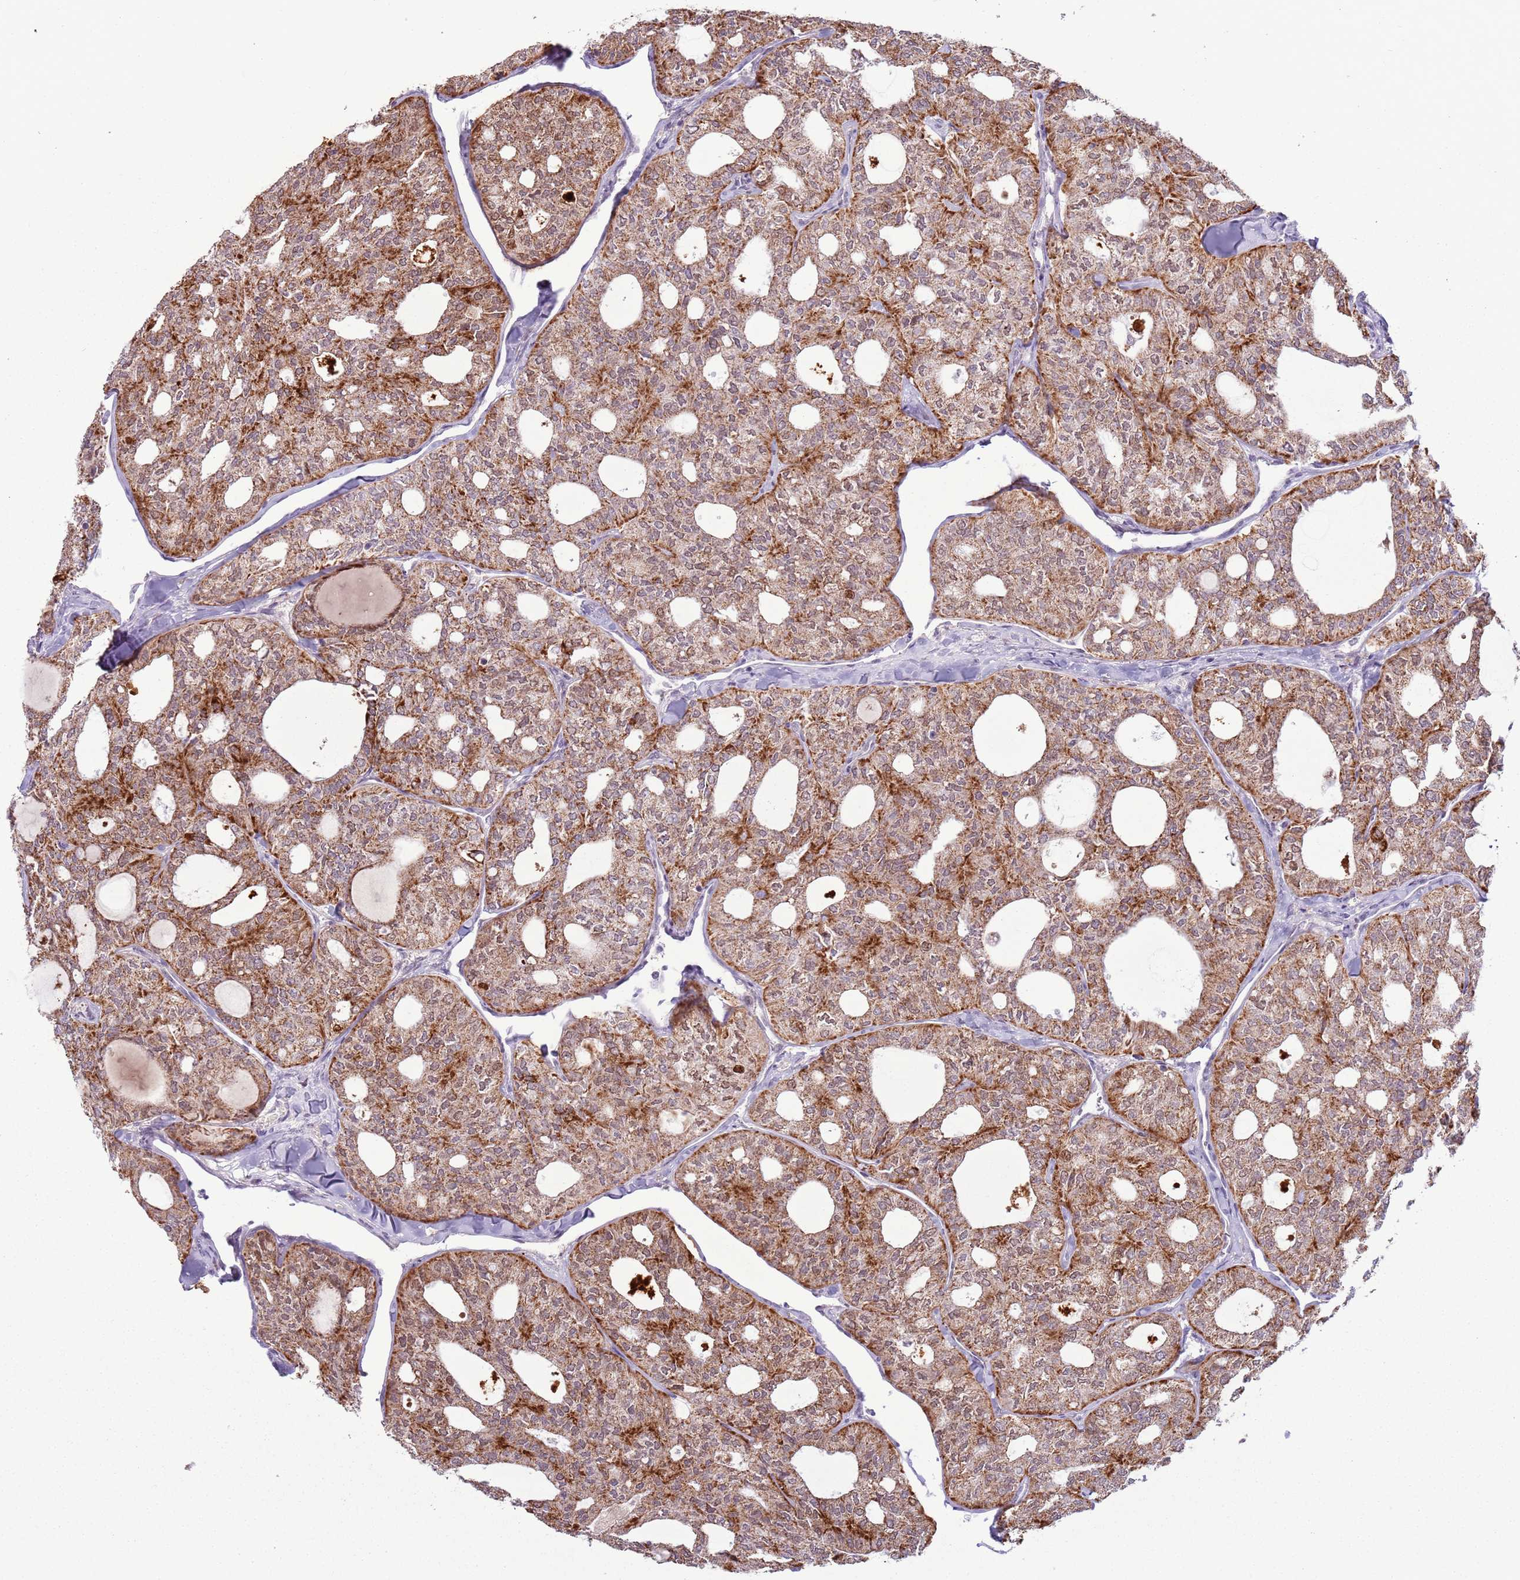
{"staining": {"intensity": "moderate", "quantity": ">75%", "location": "cytoplasmic/membranous"}, "tissue": "thyroid cancer", "cell_type": "Tumor cells", "image_type": "cancer", "snomed": [{"axis": "morphology", "description": "Follicular adenoma carcinoma, NOS"}, {"axis": "topography", "description": "Thyroid gland"}], "caption": "Thyroid cancer (follicular adenoma carcinoma) tissue reveals moderate cytoplasmic/membranous staining in approximately >75% of tumor cells, visualized by immunohistochemistry.", "gene": "MLLT11", "patient": {"sex": "male", "age": 75}}